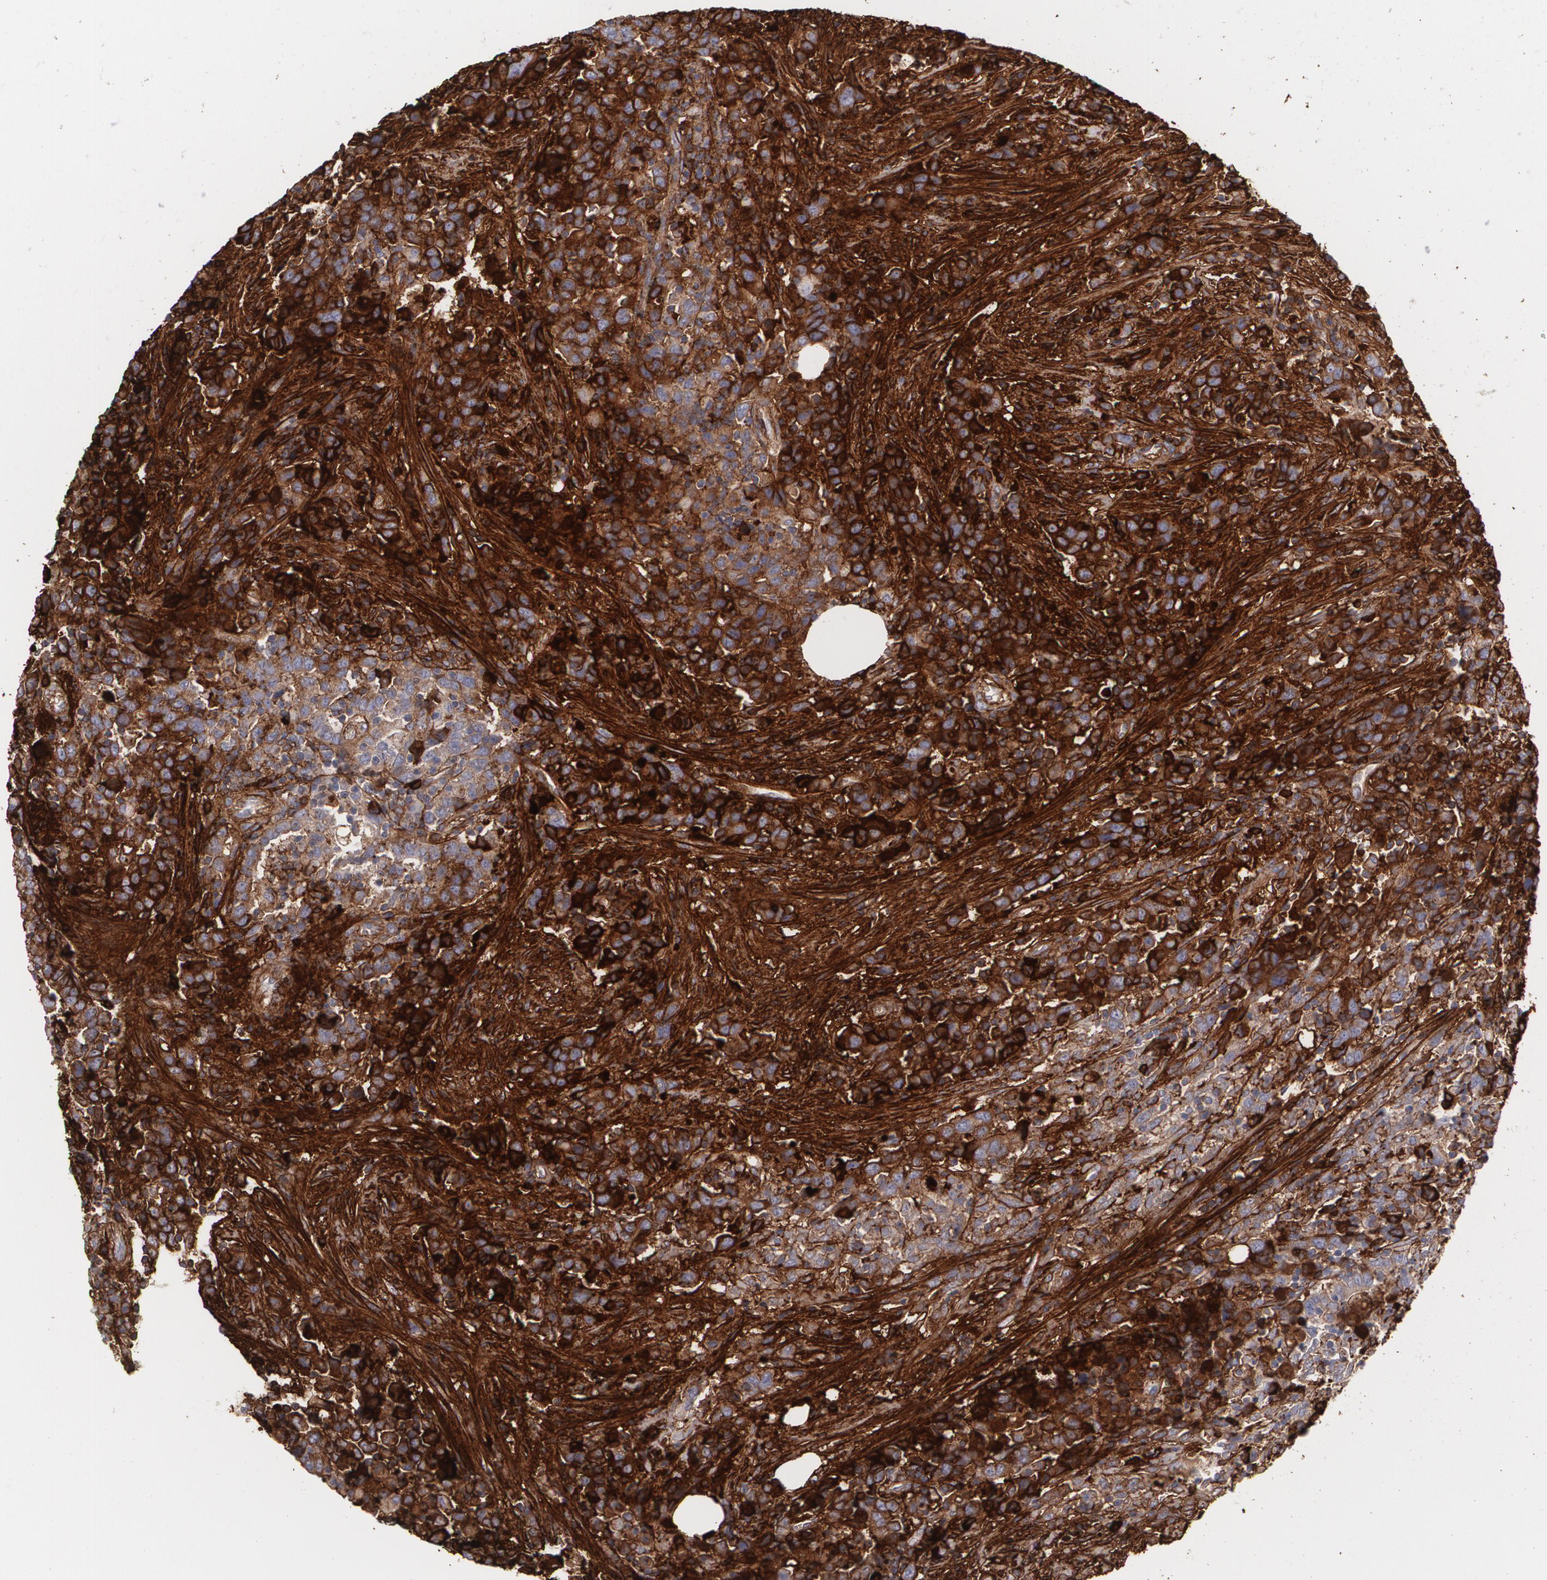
{"staining": {"intensity": "strong", "quantity": ">75%", "location": "cytoplasmic/membranous"}, "tissue": "urothelial cancer", "cell_type": "Tumor cells", "image_type": "cancer", "snomed": [{"axis": "morphology", "description": "Urothelial carcinoma, Low grade"}, {"axis": "topography", "description": "Urinary bladder"}], "caption": "Immunohistochemistry image of urothelial cancer stained for a protein (brown), which shows high levels of strong cytoplasmic/membranous staining in approximately >75% of tumor cells.", "gene": "FBLN1", "patient": {"sex": "male", "age": 84}}